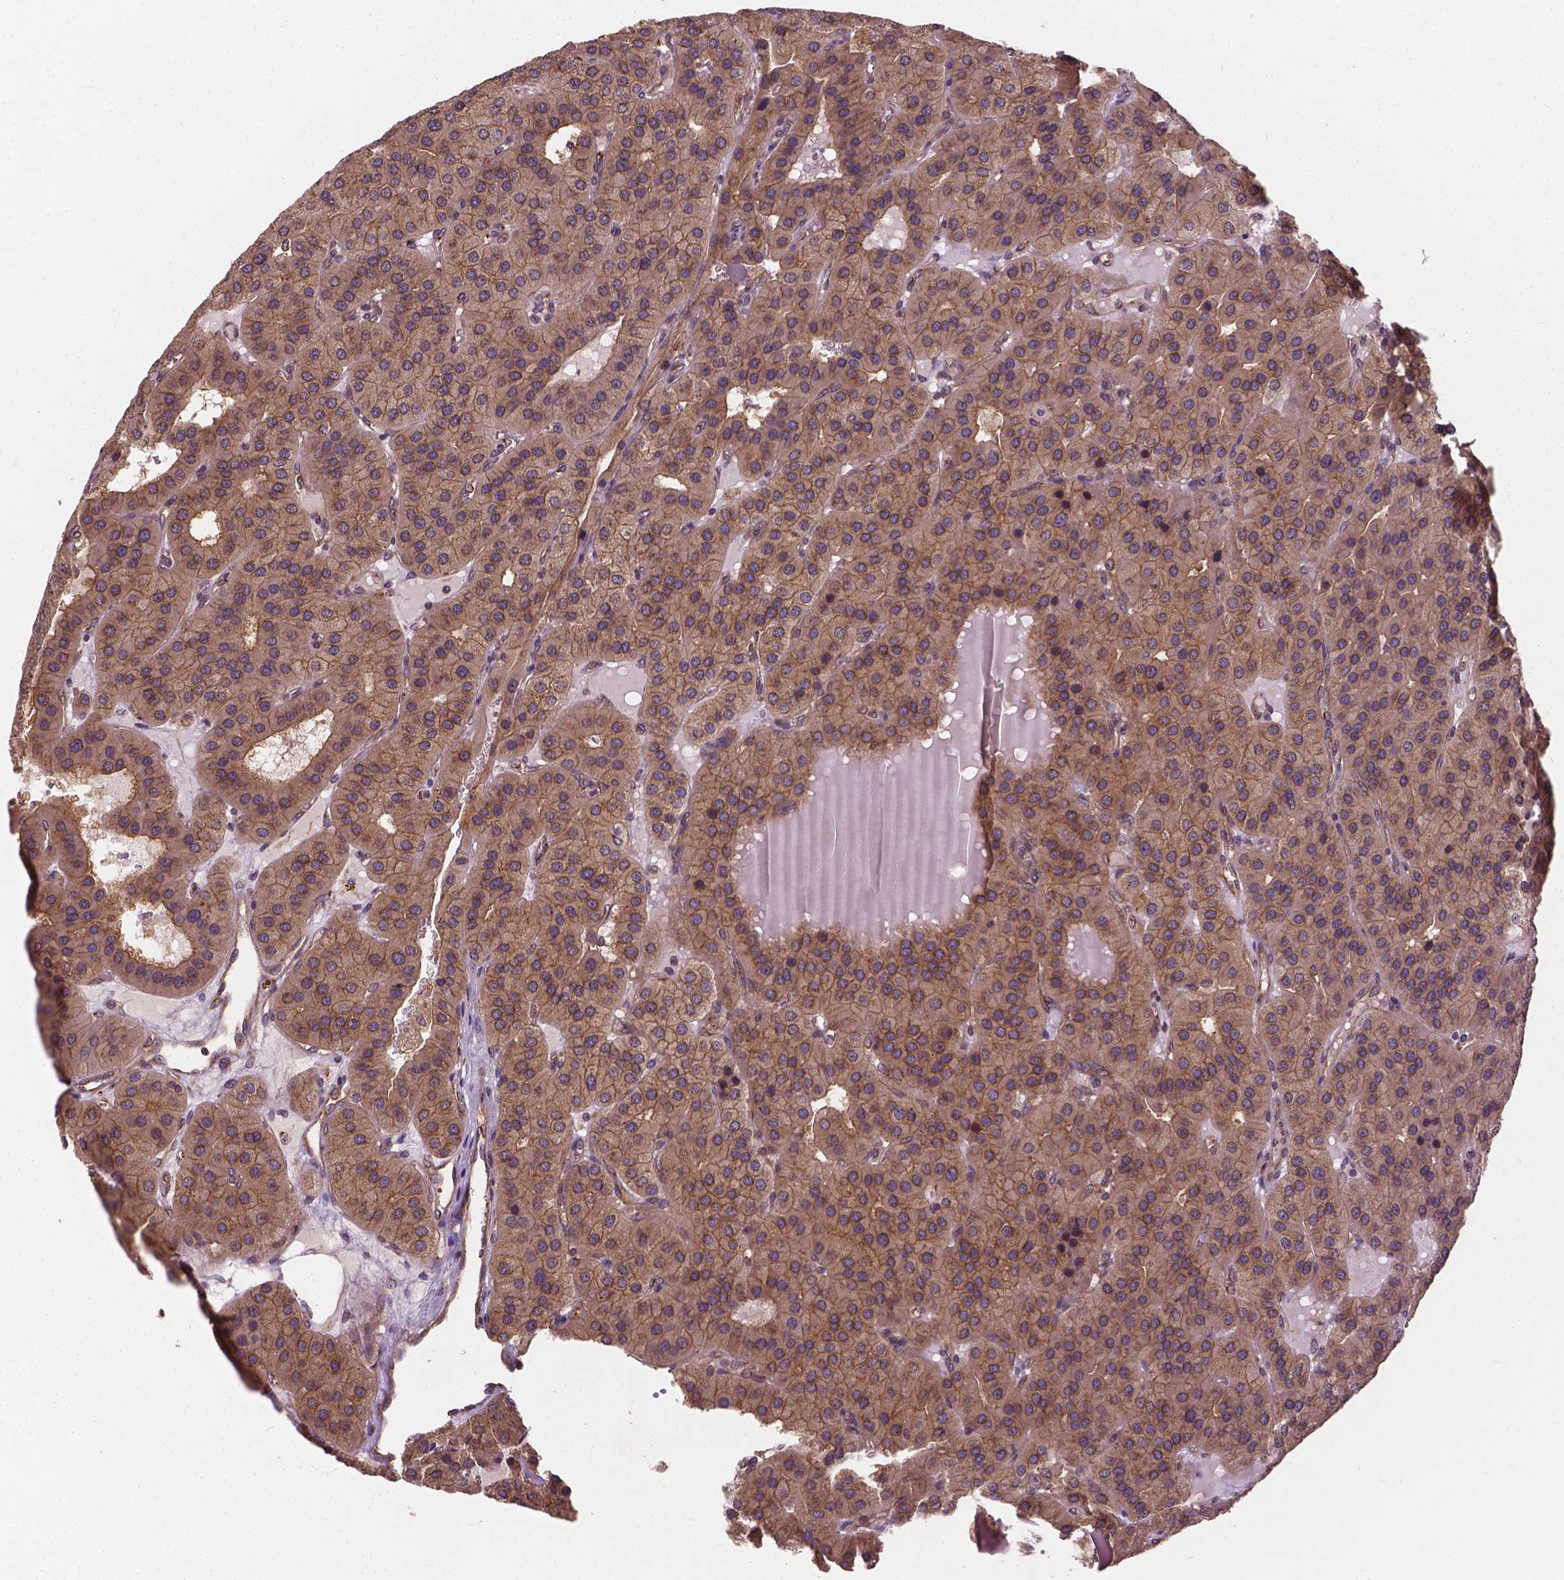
{"staining": {"intensity": "moderate", "quantity": ">75%", "location": "cytoplasmic/membranous"}, "tissue": "parathyroid gland", "cell_type": "Glandular cells", "image_type": "normal", "snomed": [{"axis": "morphology", "description": "Normal tissue, NOS"}, {"axis": "morphology", "description": "Adenoma, NOS"}, {"axis": "topography", "description": "Parathyroid gland"}], "caption": "Parathyroid gland stained for a protein reveals moderate cytoplasmic/membranous positivity in glandular cells. The staining was performed using DAB, with brown indicating positive protein expression. Nuclei are stained blue with hematoxylin.", "gene": "MZT1", "patient": {"sex": "female", "age": 86}}